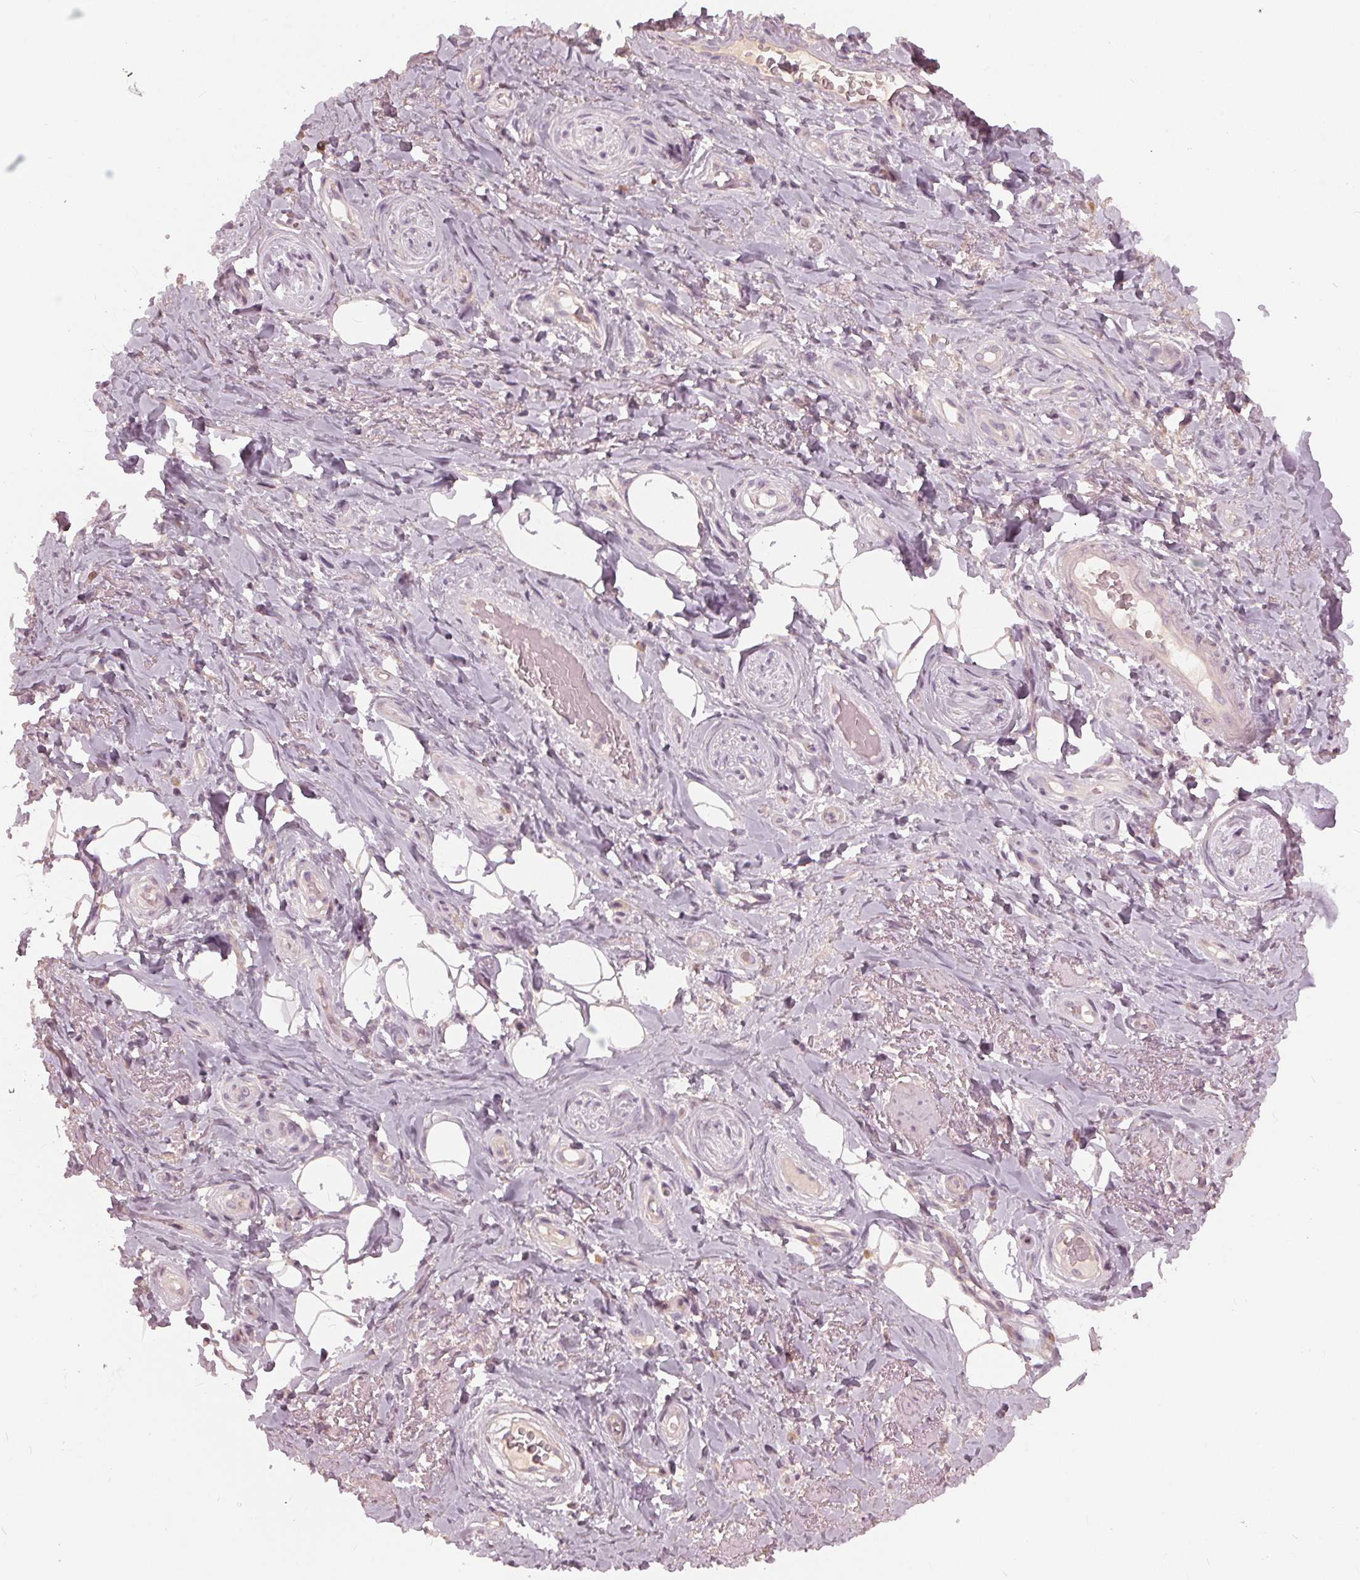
{"staining": {"intensity": "negative", "quantity": "none", "location": "none"}, "tissue": "adipose tissue", "cell_type": "Adipocytes", "image_type": "normal", "snomed": [{"axis": "morphology", "description": "Normal tissue, NOS"}, {"axis": "topography", "description": "Anal"}, {"axis": "topography", "description": "Peripheral nerve tissue"}], "caption": "Immunohistochemistry (IHC) image of normal adipose tissue: adipose tissue stained with DAB (3,3'-diaminobenzidine) exhibits no significant protein expression in adipocytes. The staining is performed using DAB (3,3'-diaminobenzidine) brown chromogen with nuclei counter-stained in using hematoxylin.", "gene": "KLK13", "patient": {"sex": "male", "age": 53}}